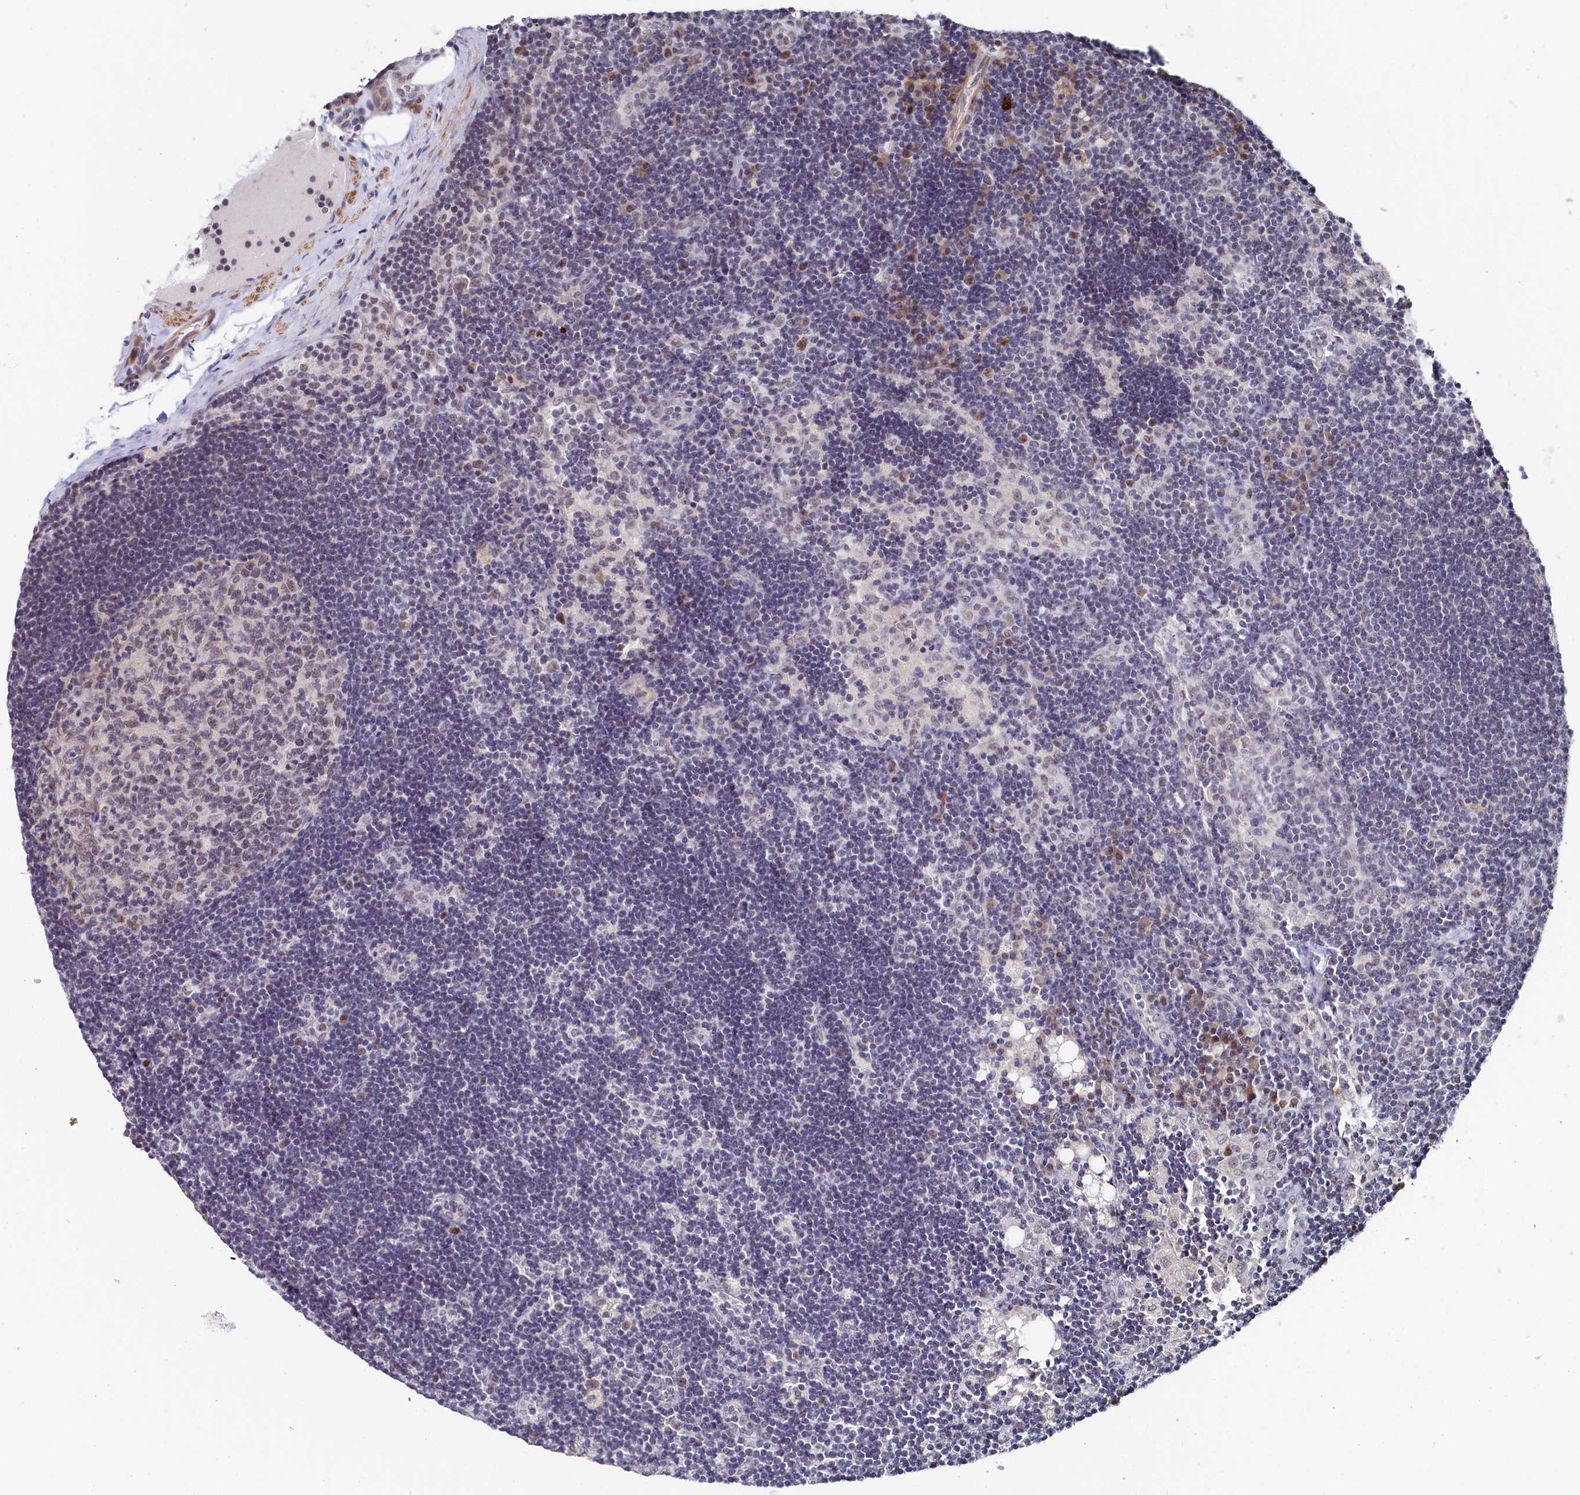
{"staining": {"intensity": "weak", "quantity": "<25%", "location": "nuclear"}, "tissue": "lymph node", "cell_type": "Germinal center cells", "image_type": "normal", "snomed": [{"axis": "morphology", "description": "Normal tissue, NOS"}, {"axis": "topography", "description": "Lymph node"}], "caption": "DAB (3,3'-diaminobenzidine) immunohistochemical staining of benign lymph node shows no significant expression in germinal center cells. Nuclei are stained in blue.", "gene": "TIGD4", "patient": {"sex": "male", "age": 24}}